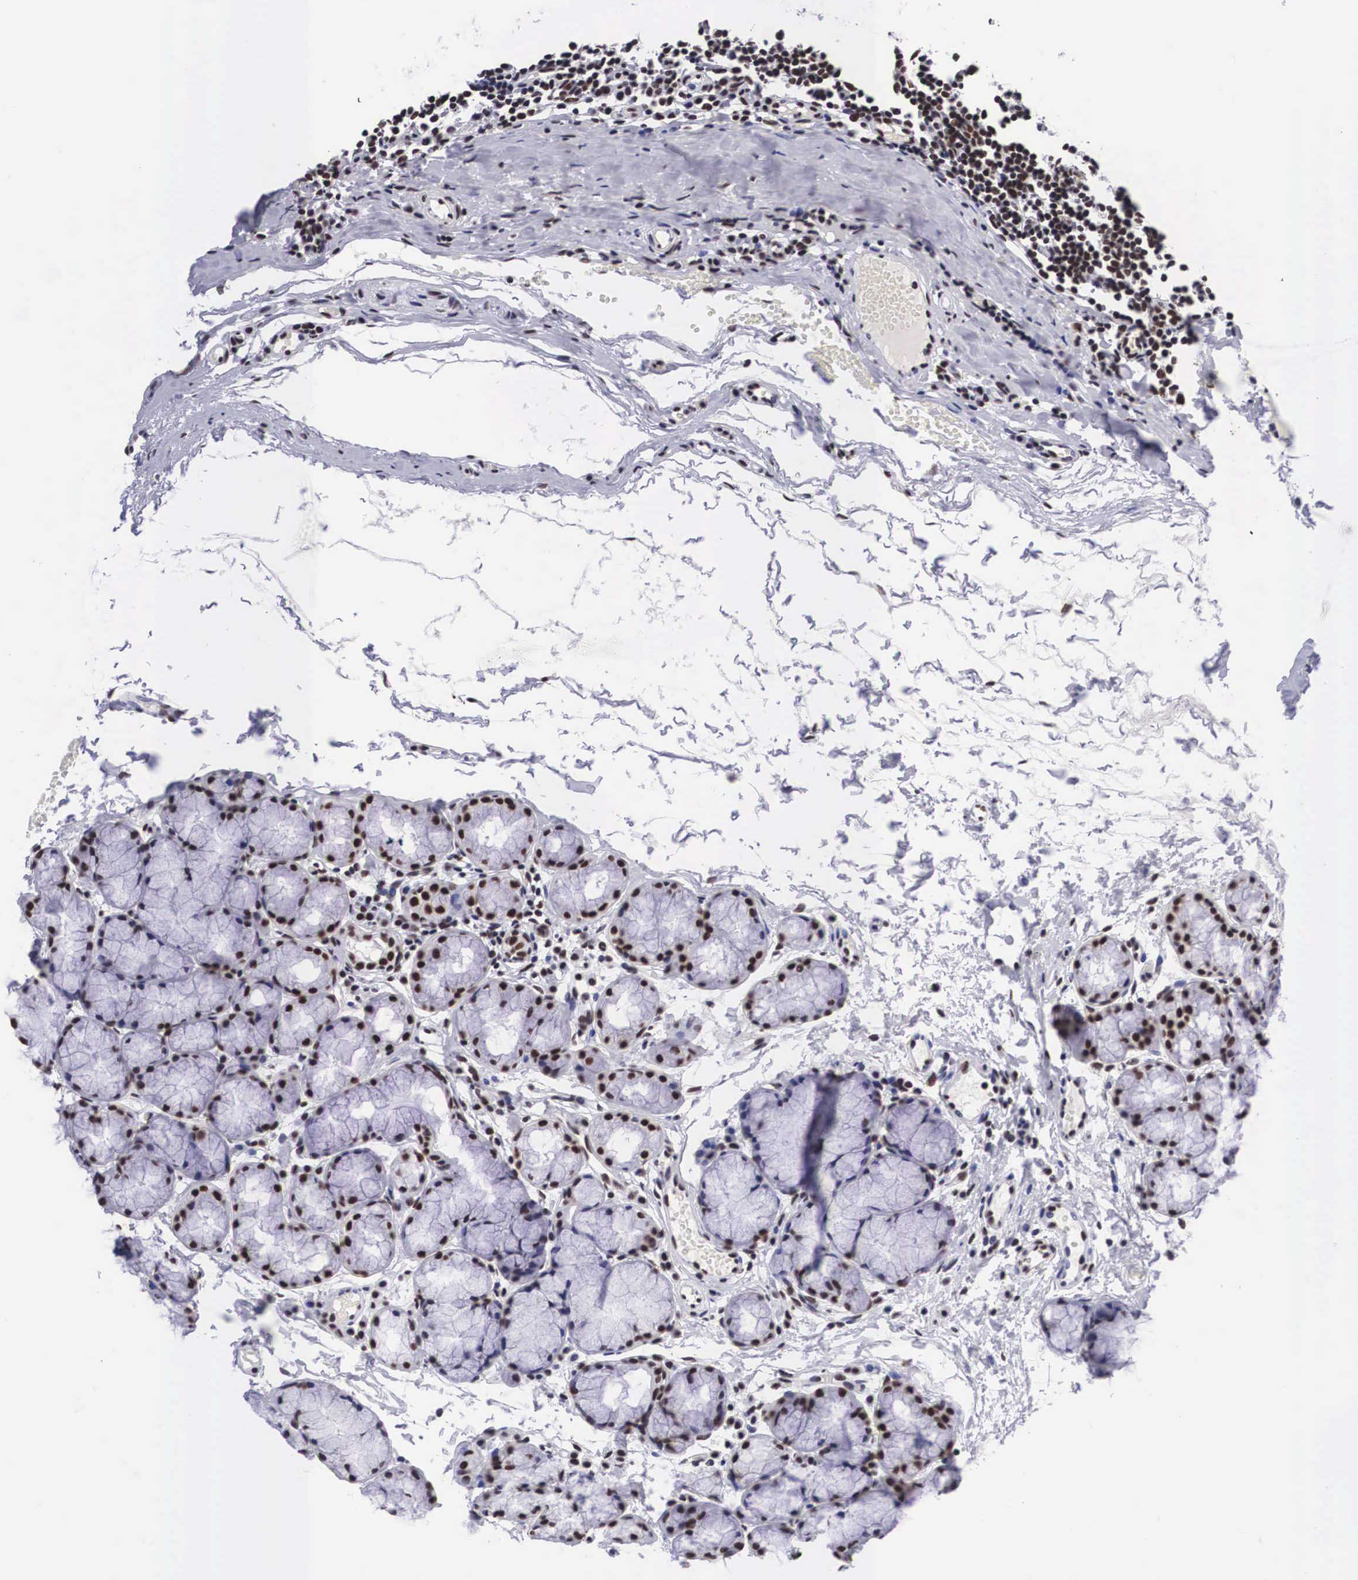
{"staining": {"intensity": "strong", "quantity": ">75%", "location": "nuclear"}, "tissue": "tonsil", "cell_type": "Germinal center cells", "image_type": "normal", "snomed": [{"axis": "morphology", "description": "Normal tissue, NOS"}, {"axis": "topography", "description": "Tonsil"}], "caption": "Strong nuclear staining is identified in about >75% of germinal center cells in unremarkable tonsil.", "gene": "SF3A1", "patient": {"sex": "female", "age": 41}}